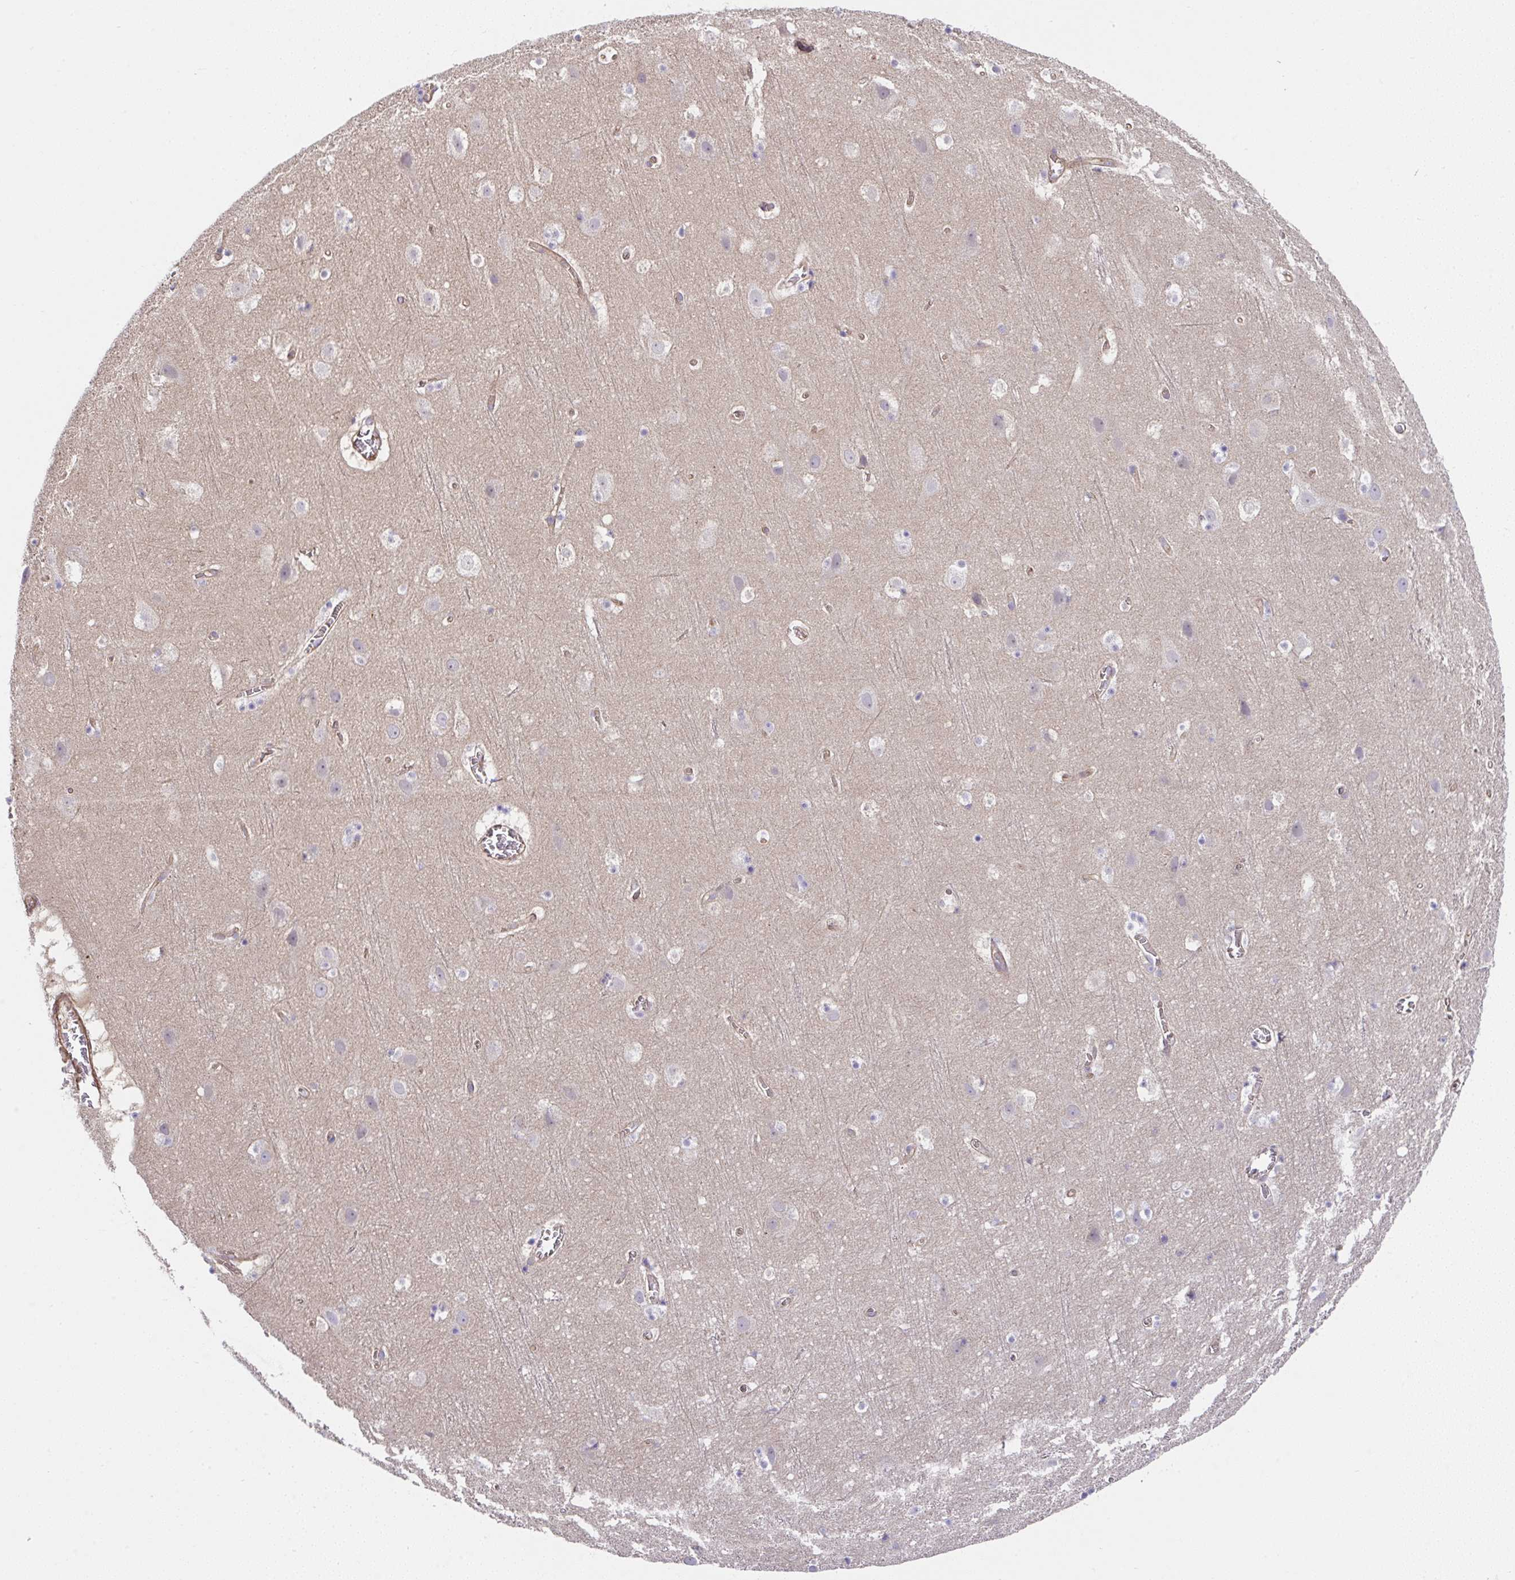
{"staining": {"intensity": "moderate", "quantity": "25%-75%", "location": "cytoplasmic/membranous"}, "tissue": "cerebral cortex", "cell_type": "Endothelial cells", "image_type": "normal", "snomed": [{"axis": "morphology", "description": "Normal tissue, NOS"}, {"axis": "topography", "description": "Cerebral cortex"}], "caption": "Cerebral cortex stained with immunohistochemistry (IHC) displays moderate cytoplasmic/membranous positivity in approximately 25%-75% of endothelial cells. Using DAB (3,3'-diaminobenzidine) (brown) and hematoxylin (blue) stains, captured at high magnification using brightfield microscopy.", "gene": "ZNF696", "patient": {"sex": "female", "age": 42}}